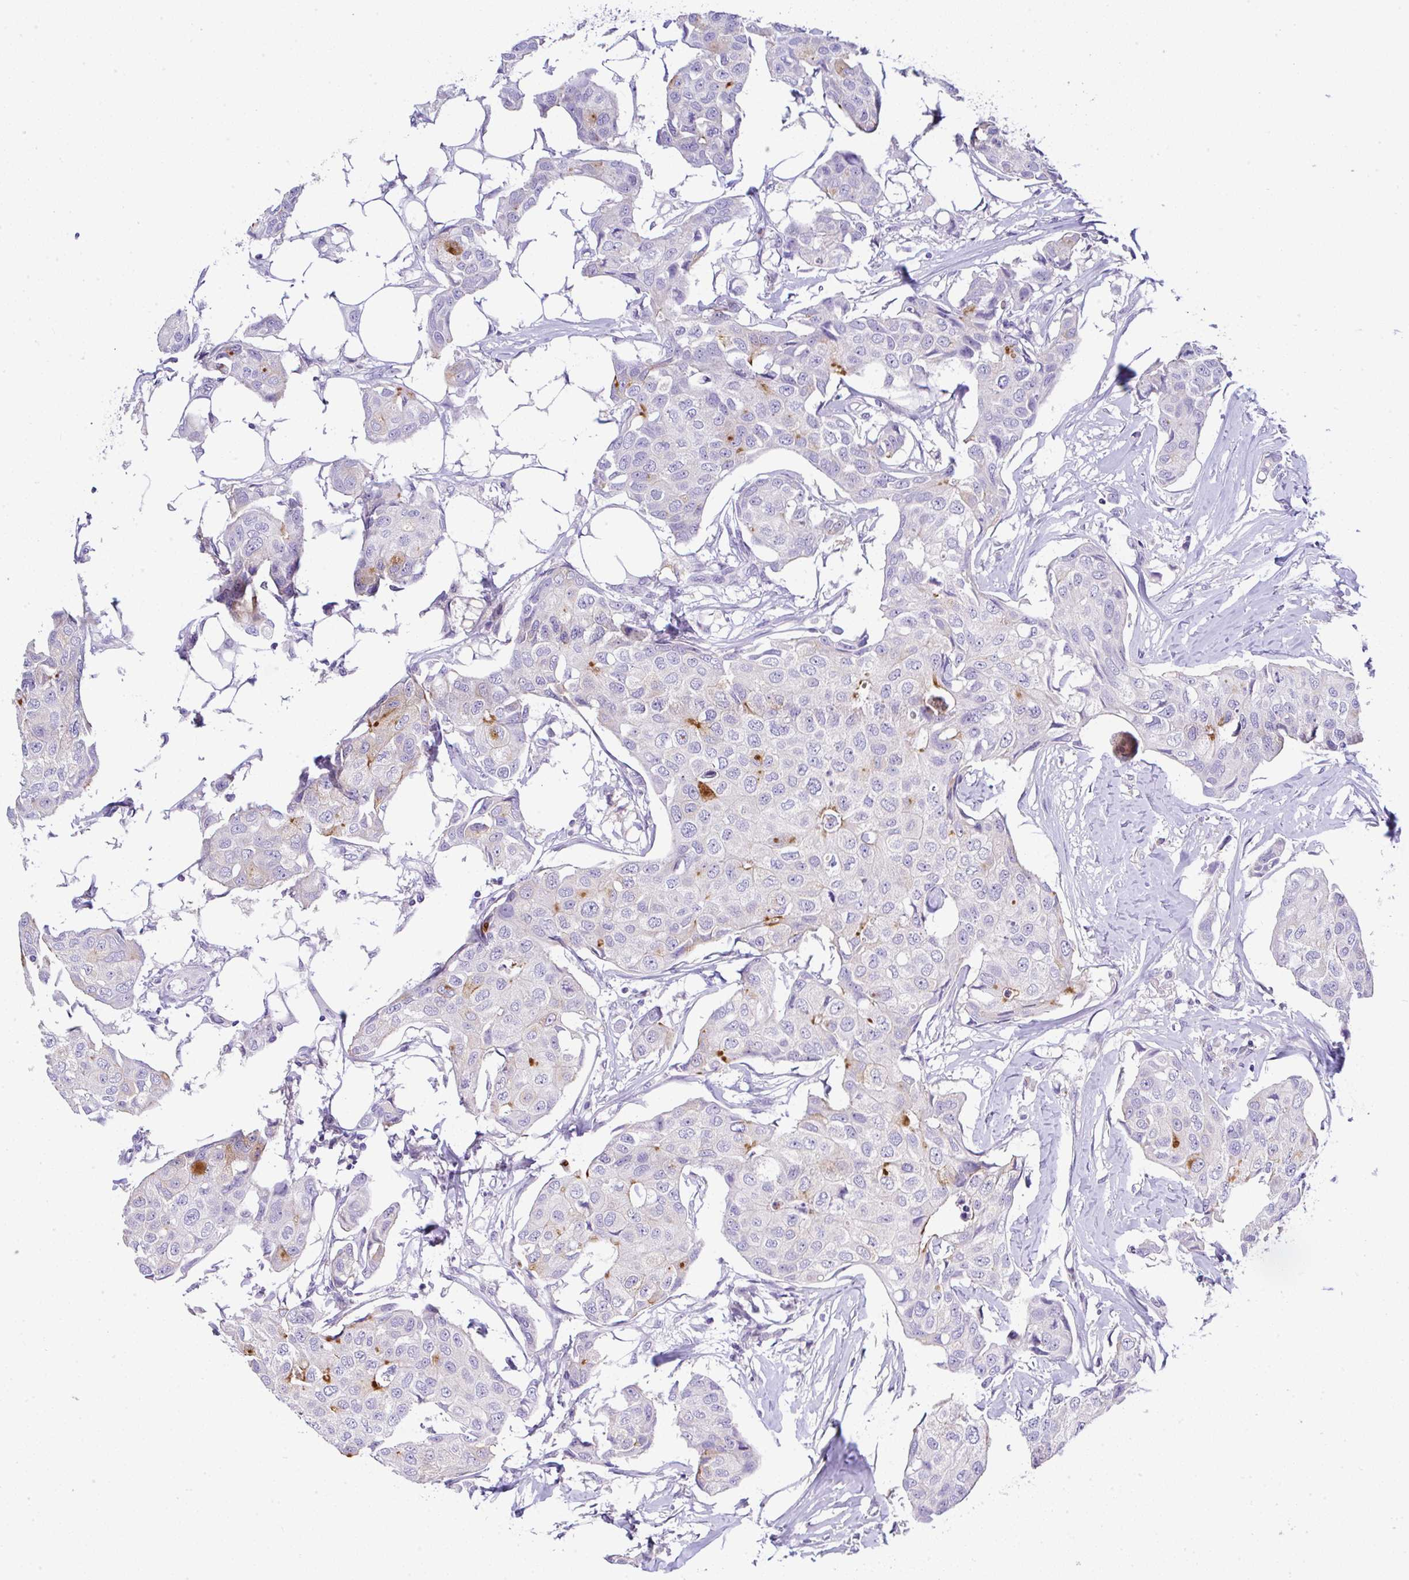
{"staining": {"intensity": "negative", "quantity": "none", "location": "none"}, "tissue": "breast cancer", "cell_type": "Tumor cells", "image_type": "cancer", "snomed": [{"axis": "morphology", "description": "Duct carcinoma"}, {"axis": "topography", "description": "Breast"}, {"axis": "topography", "description": "Lymph node"}], "caption": "This is an immunohistochemistry histopathology image of human infiltrating ductal carcinoma (breast). There is no expression in tumor cells.", "gene": "SERPINE3", "patient": {"sex": "female", "age": 80}}